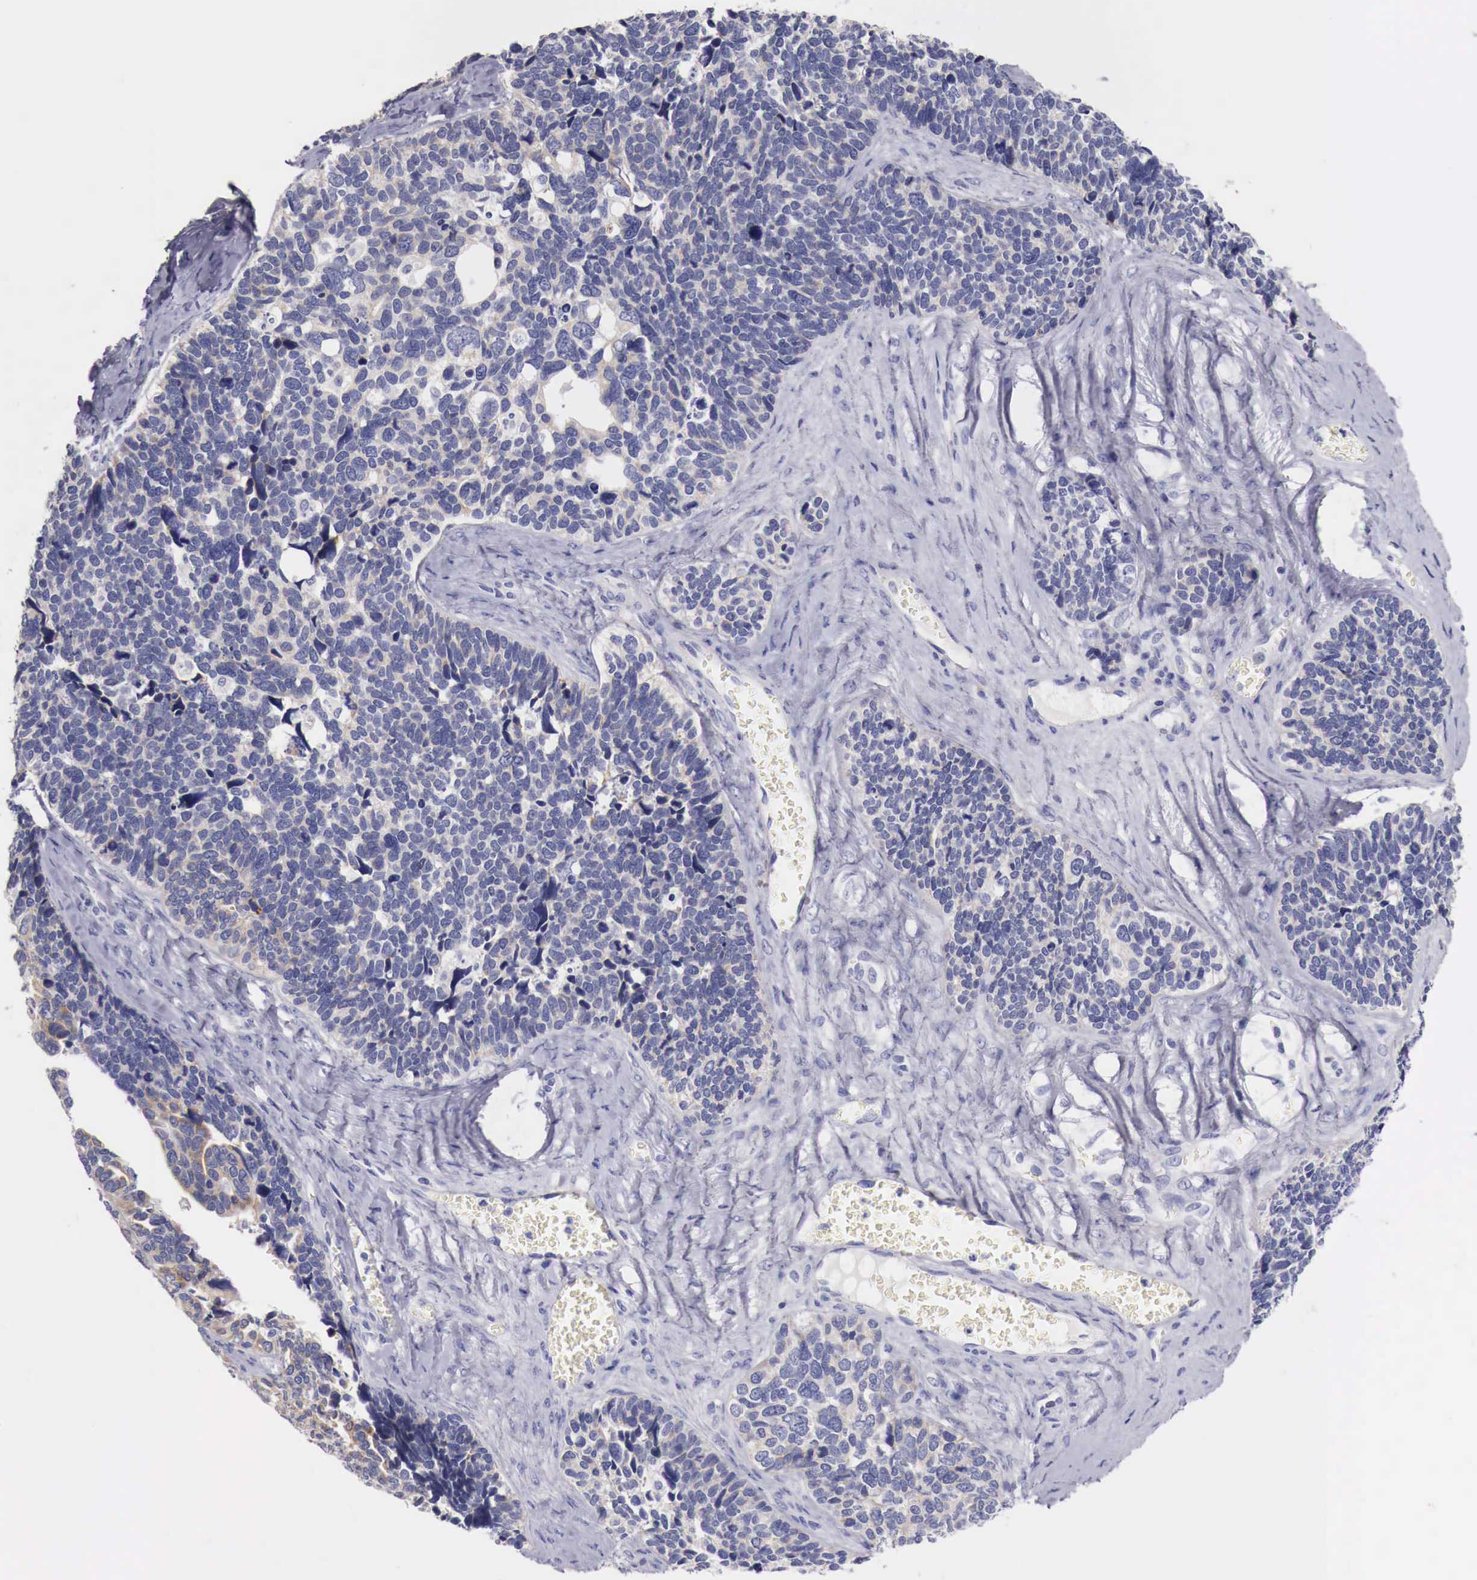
{"staining": {"intensity": "negative", "quantity": "none", "location": "none"}, "tissue": "ovarian cancer", "cell_type": "Tumor cells", "image_type": "cancer", "snomed": [{"axis": "morphology", "description": "Cystadenocarcinoma, serous, NOS"}, {"axis": "topography", "description": "Ovary"}], "caption": "This photomicrograph is of ovarian serous cystadenocarcinoma stained with IHC to label a protein in brown with the nuclei are counter-stained blue. There is no positivity in tumor cells.", "gene": "NREP", "patient": {"sex": "female", "age": 77}}